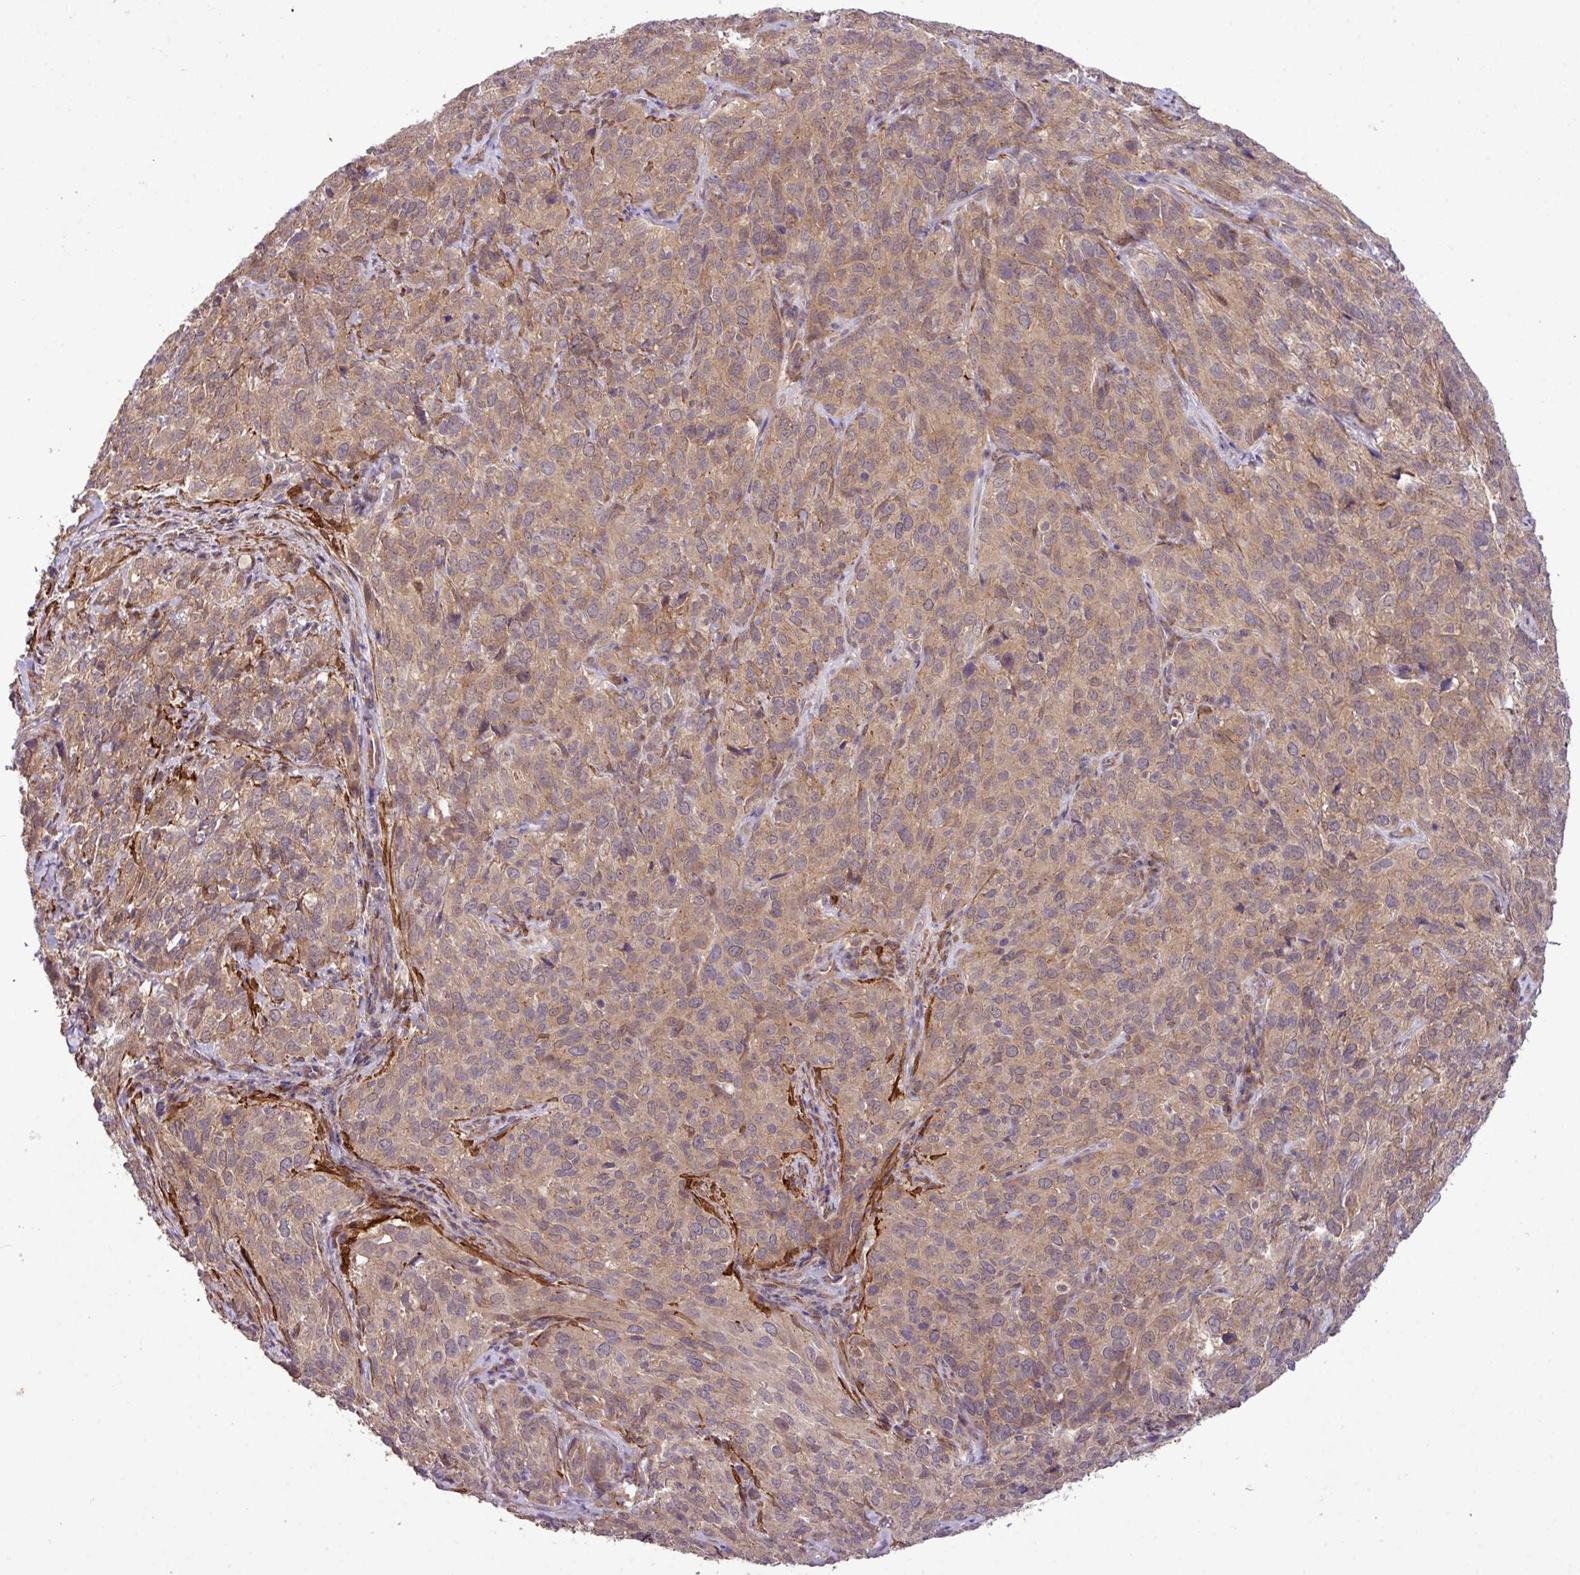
{"staining": {"intensity": "moderate", "quantity": ">75%", "location": "cytoplasmic/membranous"}, "tissue": "cervical cancer", "cell_type": "Tumor cells", "image_type": "cancer", "snomed": [{"axis": "morphology", "description": "Squamous cell carcinoma, NOS"}, {"axis": "topography", "description": "Cervix"}], "caption": "Cervical squamous cell carcinoma tissue reveals moderate cytoplasmic/membranous positivity in about >75% of tumor cells", "gene": "XIAP", "patient": {"sex": "female", "age": 51}}